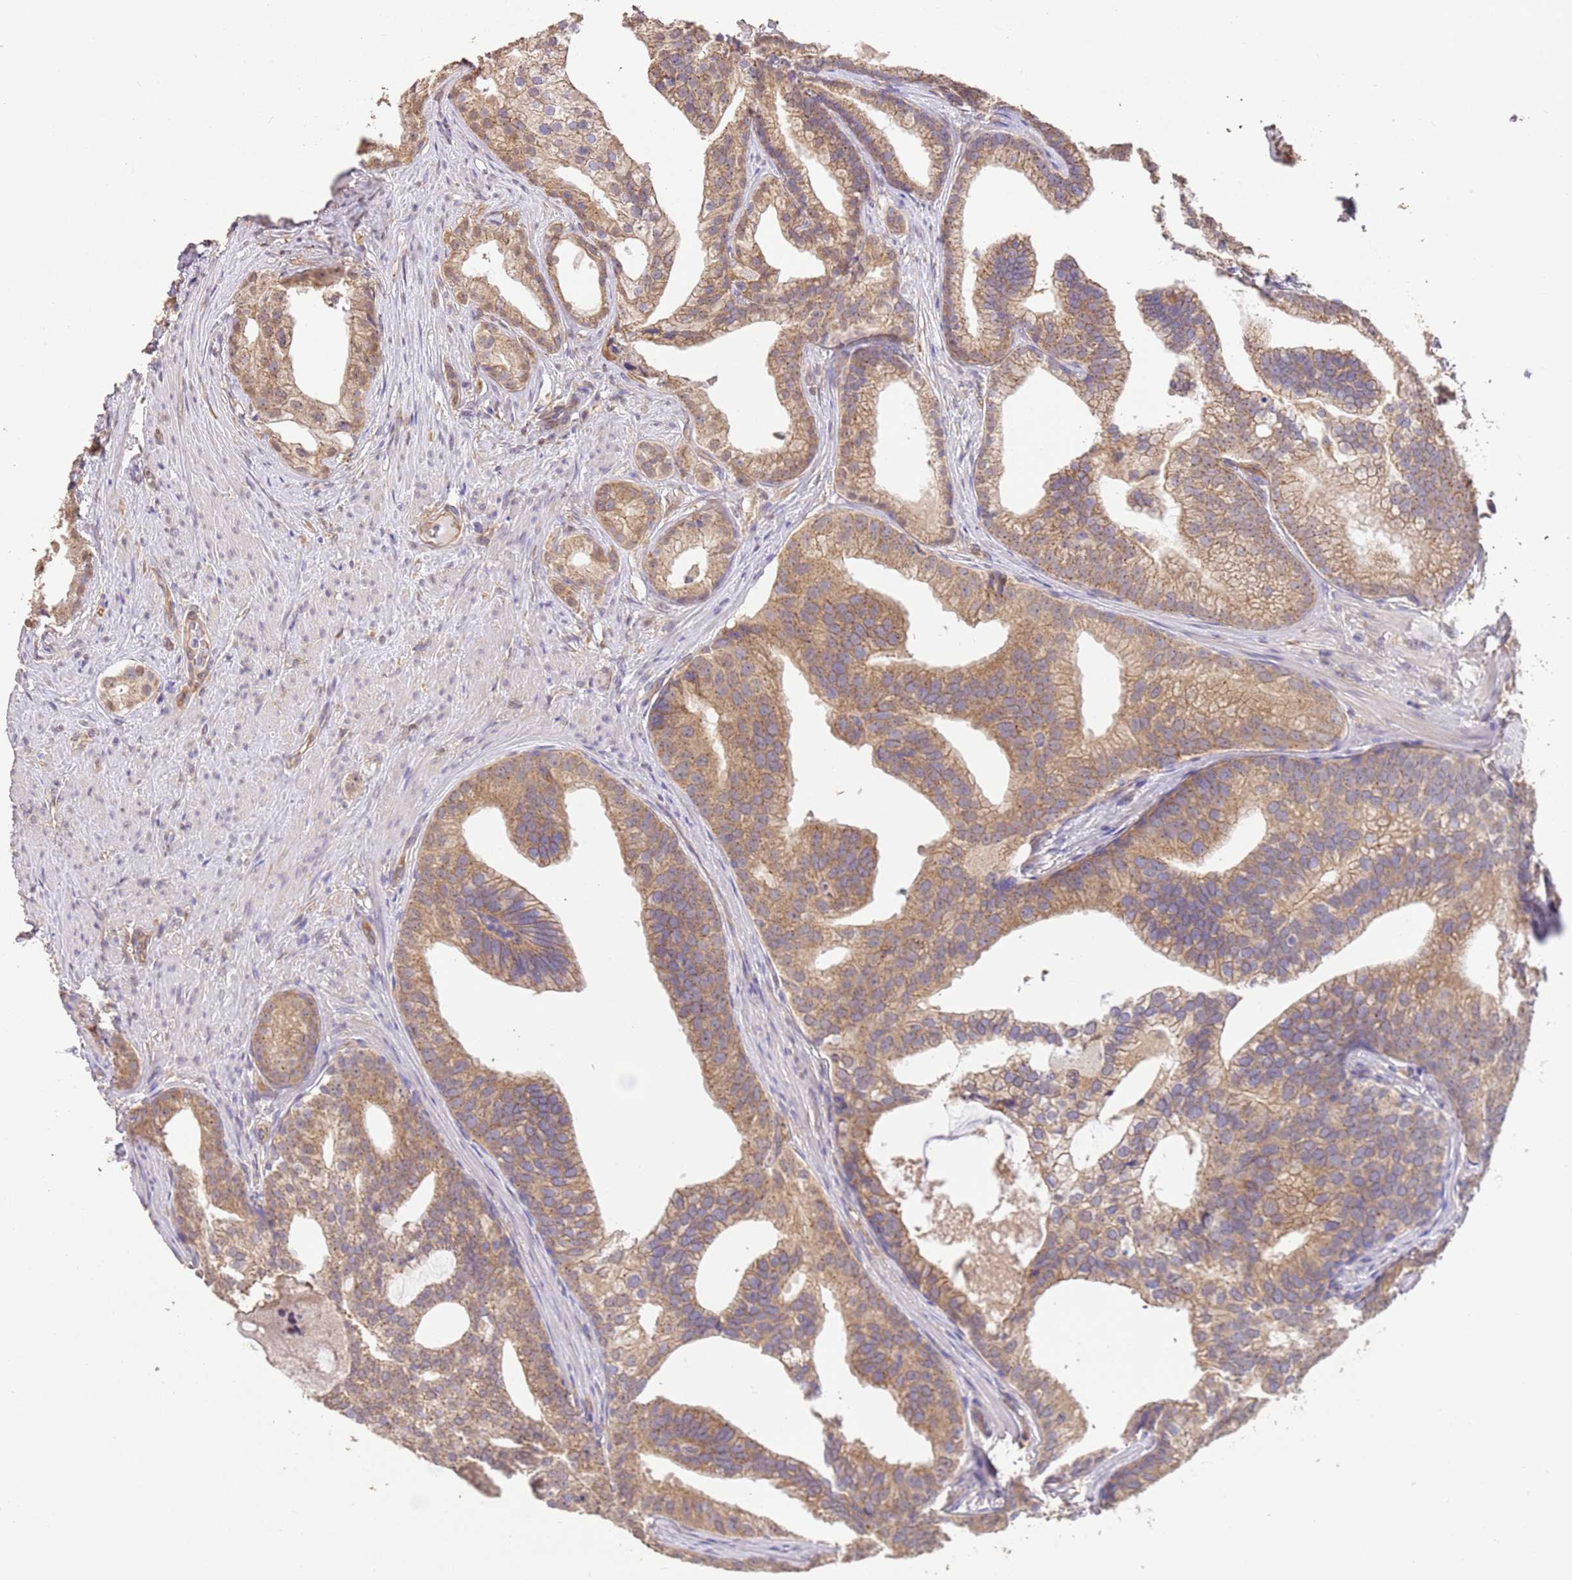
{"staining": {"intensity": "moderate", "quantity": ">75%", "location": "cytoplasmic/membranous"}, "tissue": "prostate cancer", "cell_type": "Tumor cells", "image_type": "cancer", "snomed": [{"axis": "morphology", "description": "Adenocarcinoma, Low grade"}, {"axis": "topography", "description": "Prostate"}], "caption": "A high-resolution histopathology image shows immunohistochemistry (IHC) staining of prostate adenocarcinoma (low-grade), which demonstrates moderate cytoplasmic/membranous staining in about >75% of tumor cells. (Brightfield microscopy of DAB IHC at high magnification).", "gene": "NPHP1", "patient": {"sex": "male", "age": 71}}